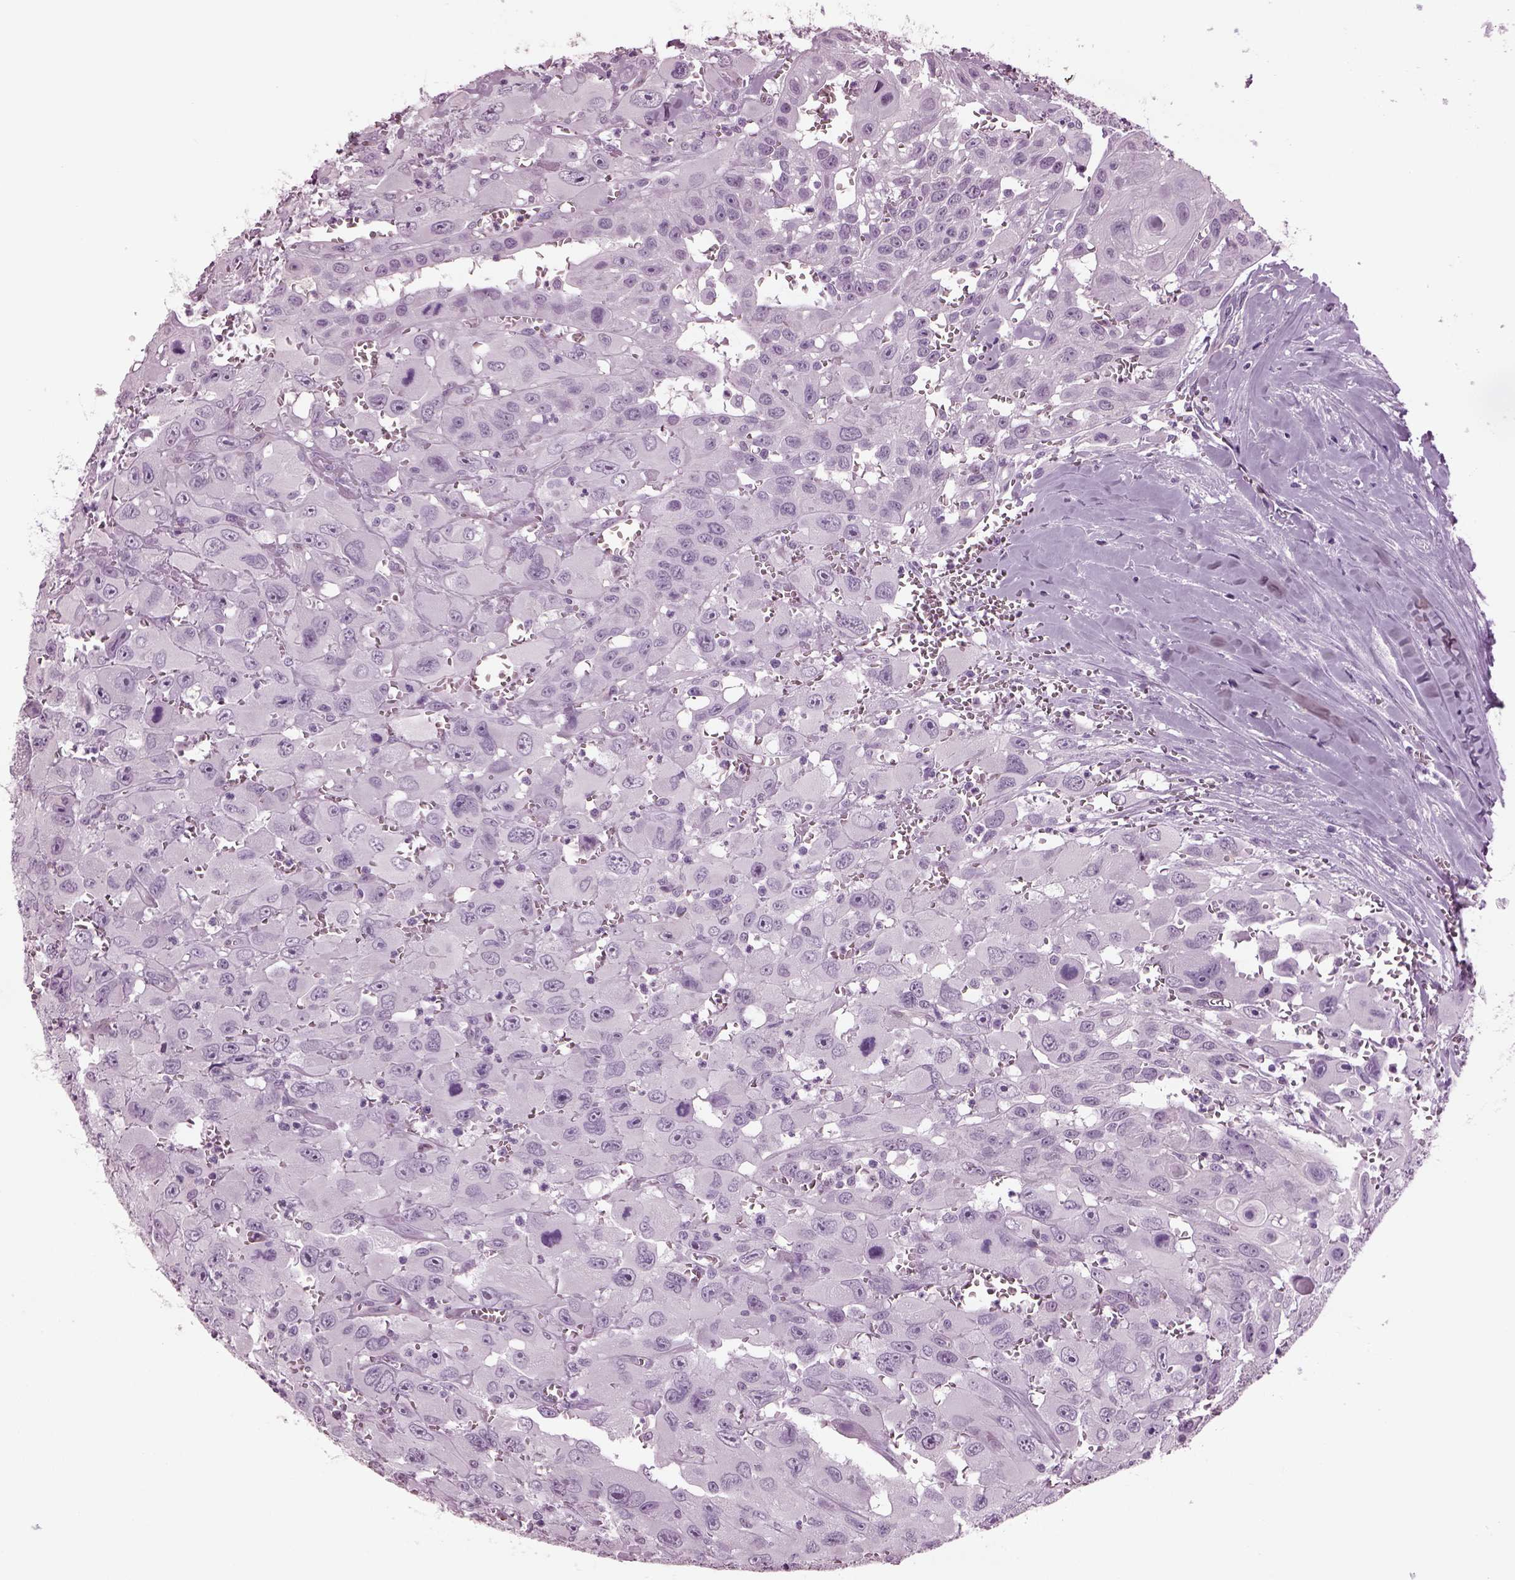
{"staining": {"intensity": "negative", "quantity": "none", "location": "none"}, "tissue": "head and neck cancer", "cell_type": "Tumor cells", "image_type": "cancer", "snomed": [{"axis": "morphology", "description": "Squamous cell carcinoma, NOS"}, {"axis": "morphology", "description": "Squamous cell carcinoma, metastatic, NOS"}, {"axis": "topography", "description": "Oral tissue"}, {"axis": "topography", "description": "Head-Neck"}], "caption": "Immunohistochemistry (IHC) of head and neck cancer (squamous cell carcinoma) shows no positivity in tumor cells.", "gene": "TPPP2", "patient": {"sex": "female", "age": 85}}